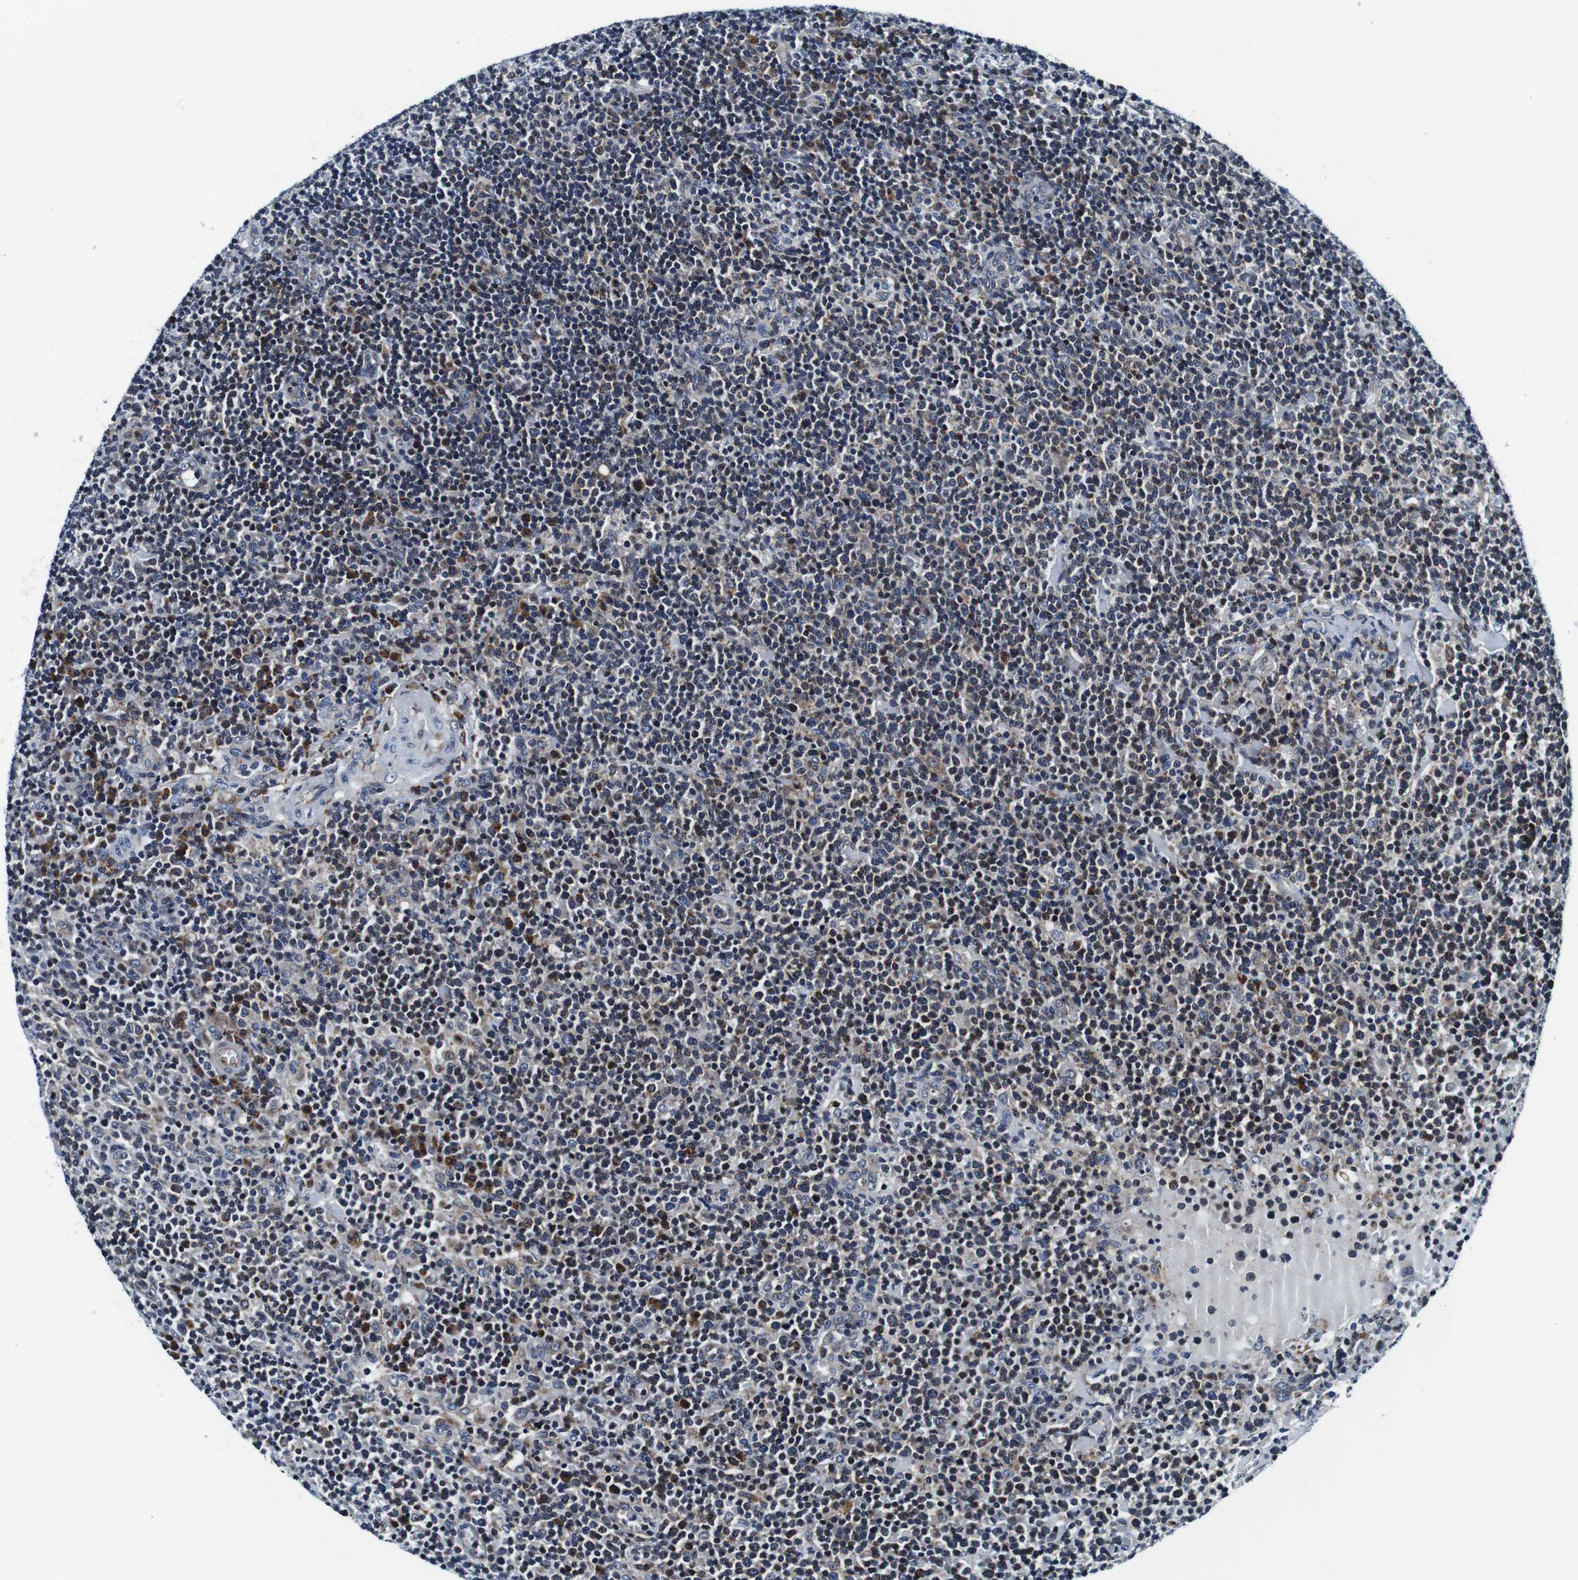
{"staining": {"intensity": "moderate", "quantity": "<25%", "location": "cytoplasmic/membranous,nuclear"}, "tissue": "lymphoma", "cell_type": "Tumor cells", "image_type": "cancer", "snomed": [{"axis": "morphology", "description": "Malignant lymphoma, non-Hodgkin's type, High grade"}, {"axis": "topography", "description": "Lymph node"}], "caption": "Brown immunohistochemical staining in human high-grade malignant lymphoma, non-Hodgkin's type displays moderate cytoplasmic/membranous and nuclear positivity in approximately <25% of tumor cells. Nuclei are stained in blue.", "gene": "FAR2", "patient": {"sex": "male", "age": 61}}